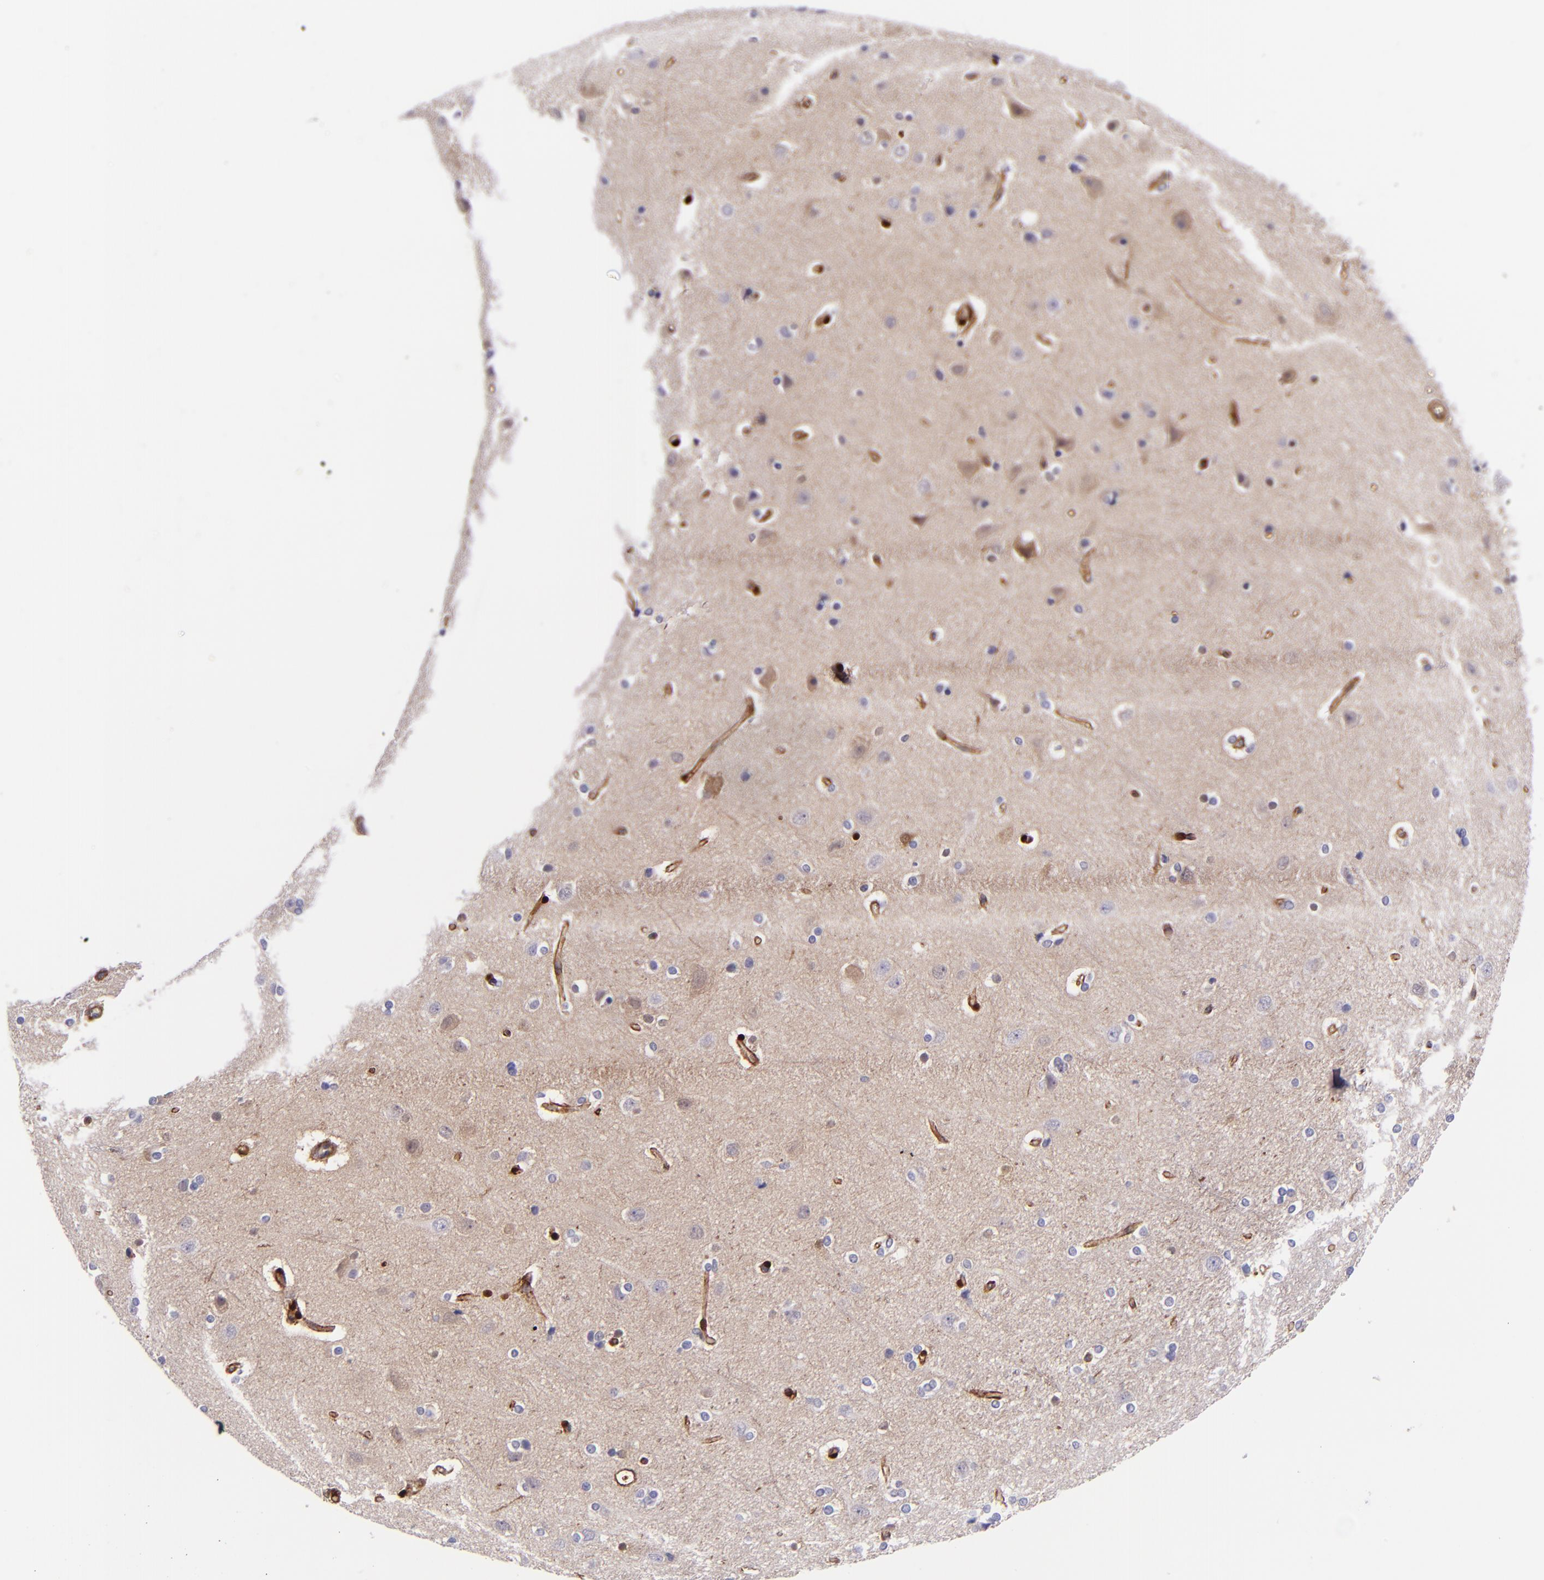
{"staining": {"intensity": "moderate", "quantity": ">75%", "location": "cytoplasmic/membranous"}, "tissue": "cerebral cortex", "cell_type": "Endothelial cells", "image_type": "normal", "snomed": [{"axis": "morphology", "description": "Normal tissue, NOS"}, {"axis": "topography", "description": "Cerebral cortex"}], "caption": "IHC micrograph of normal human cerebral cortex stained for a protein (brown), which displays medium levels of moderate cytoplasmic/membranous positivity in about >75% of endothelial cells.", "gene": "LGALS1", "patient": {"sex": "female", "age": 54}}